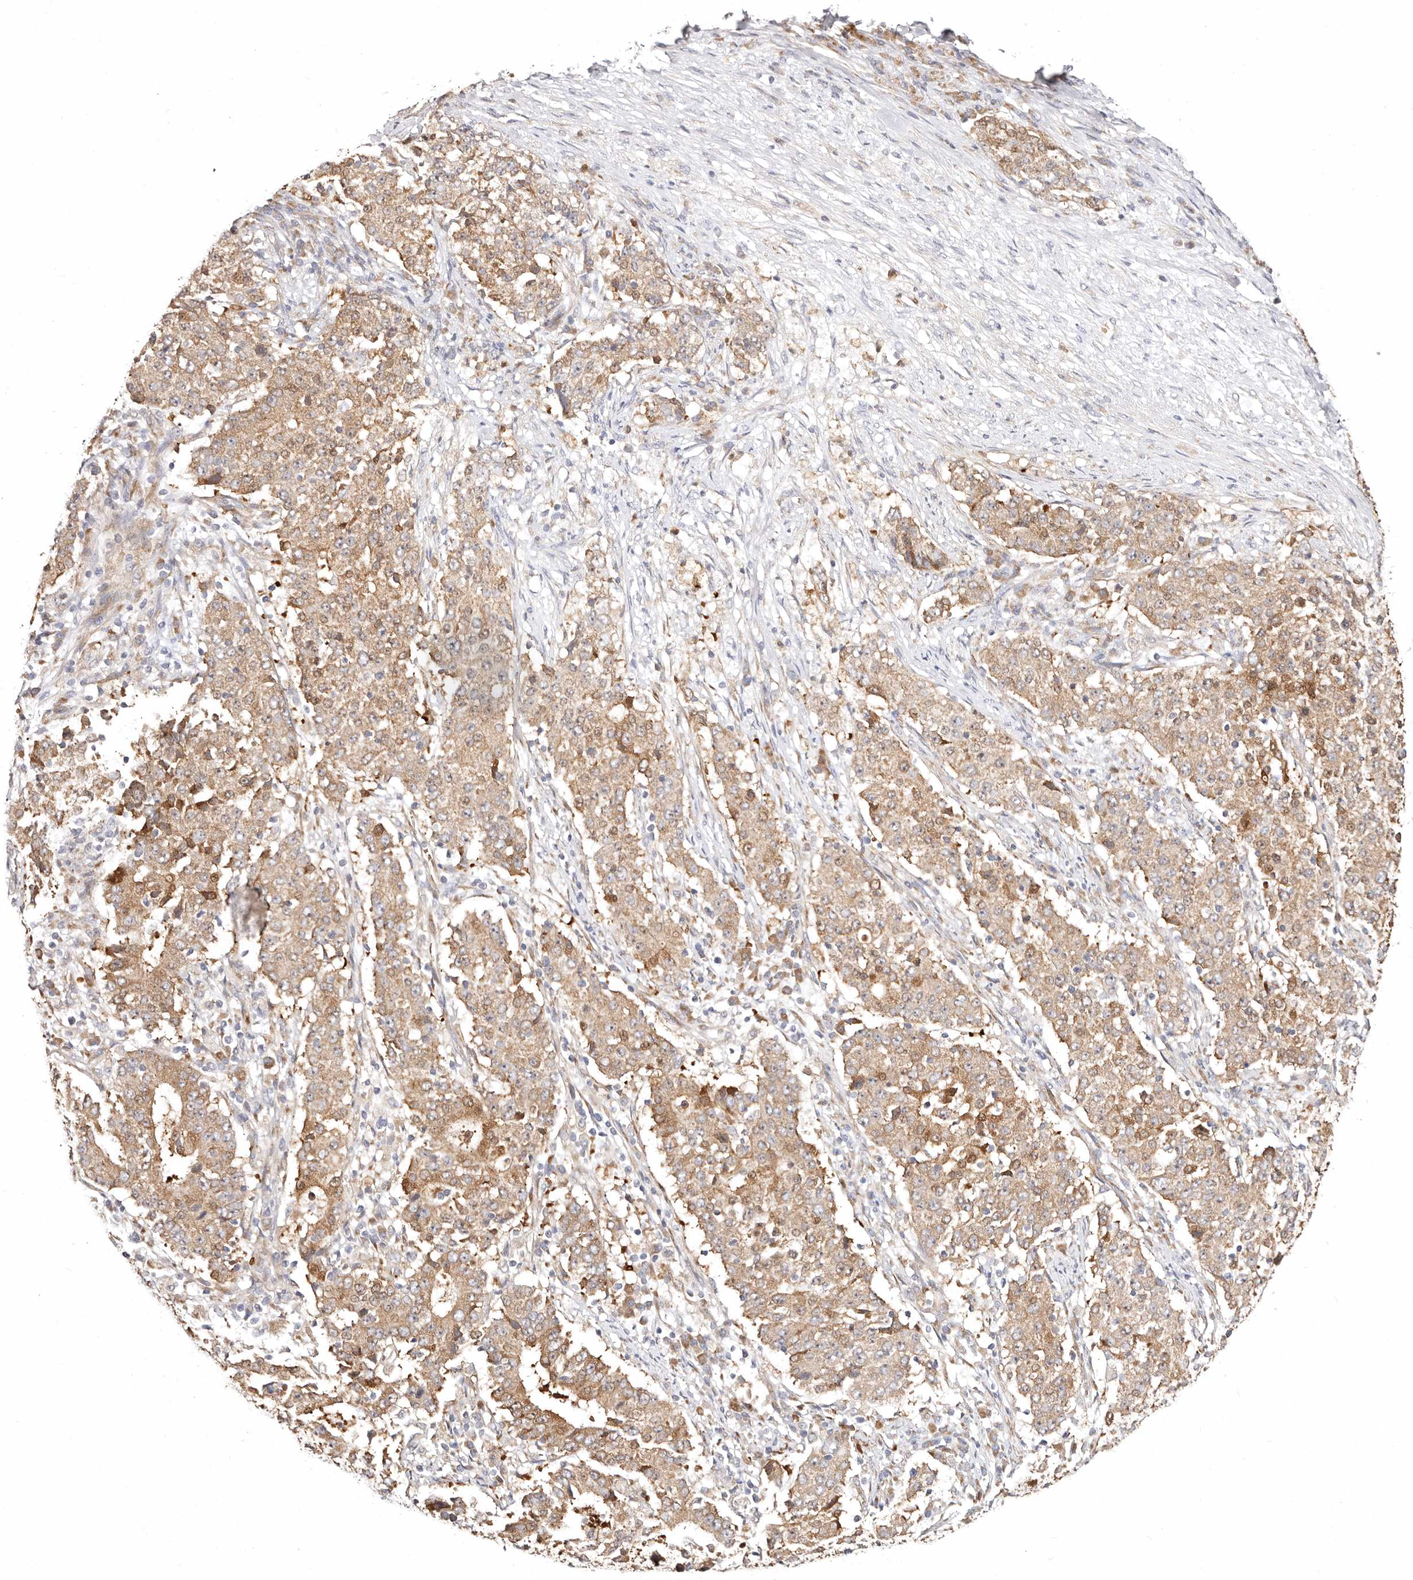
{"staining": {"intensity": "moderate", "quantity": ">75%", "location": "cytoplasmic/membranous"}, "tissue": "stomach cancer", "cell_type": "Tumor cells", "image_type": "cancer", "snomed": [{"axis": "morphology", "description": "Adenocarcinoma, NOS"}, {"axis": "topography", "description": "Stomach"}], "caption": "Immunohistochemical staining of human adenocarcinoma (stomach) exhibits medium levels of moderate cytoplasmic/membranous protein staining in about >75% of tumor cells. Nuclei are stained in blue.", "gene": "BCL2L15", "patient": {"sex": "male", "age": 59}}